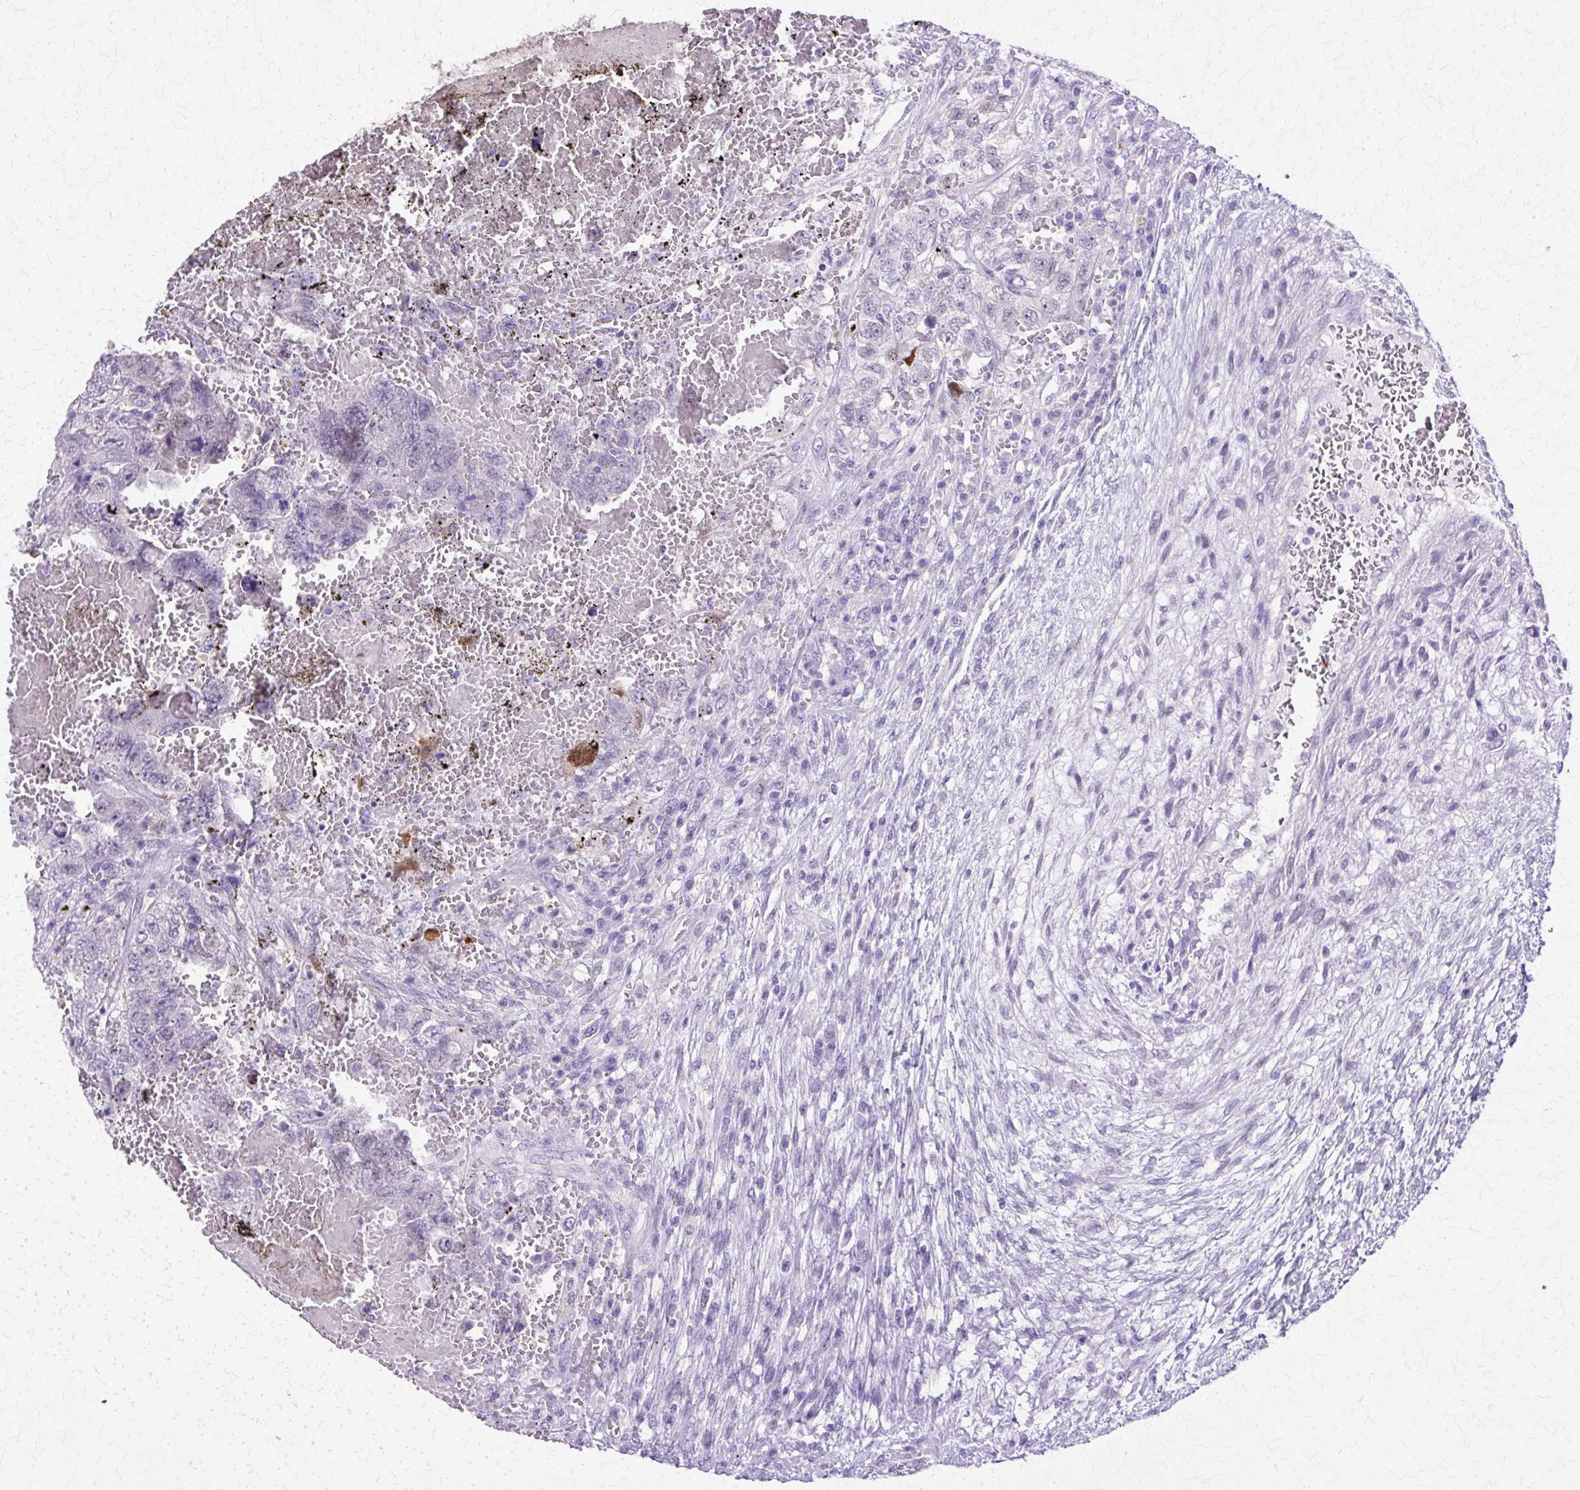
{"staining": {"intensity": "negative", "quantity": "none", "location": "none"}, "tissue": "testis cancer", "cell_type": "Tumor cells", "image_type": "cancer", "snomed": [{"axis": "morphology", "description": "Carcinoma, Embryonal, NOS"}, {"axis": "topography", "description": "Testis"}], "caption": "Tumor cells show no significant protein positivity in testis embryonal carcinoma.", "gene": "HSPA8", "patient": {"sex": "male", "age": 26}}